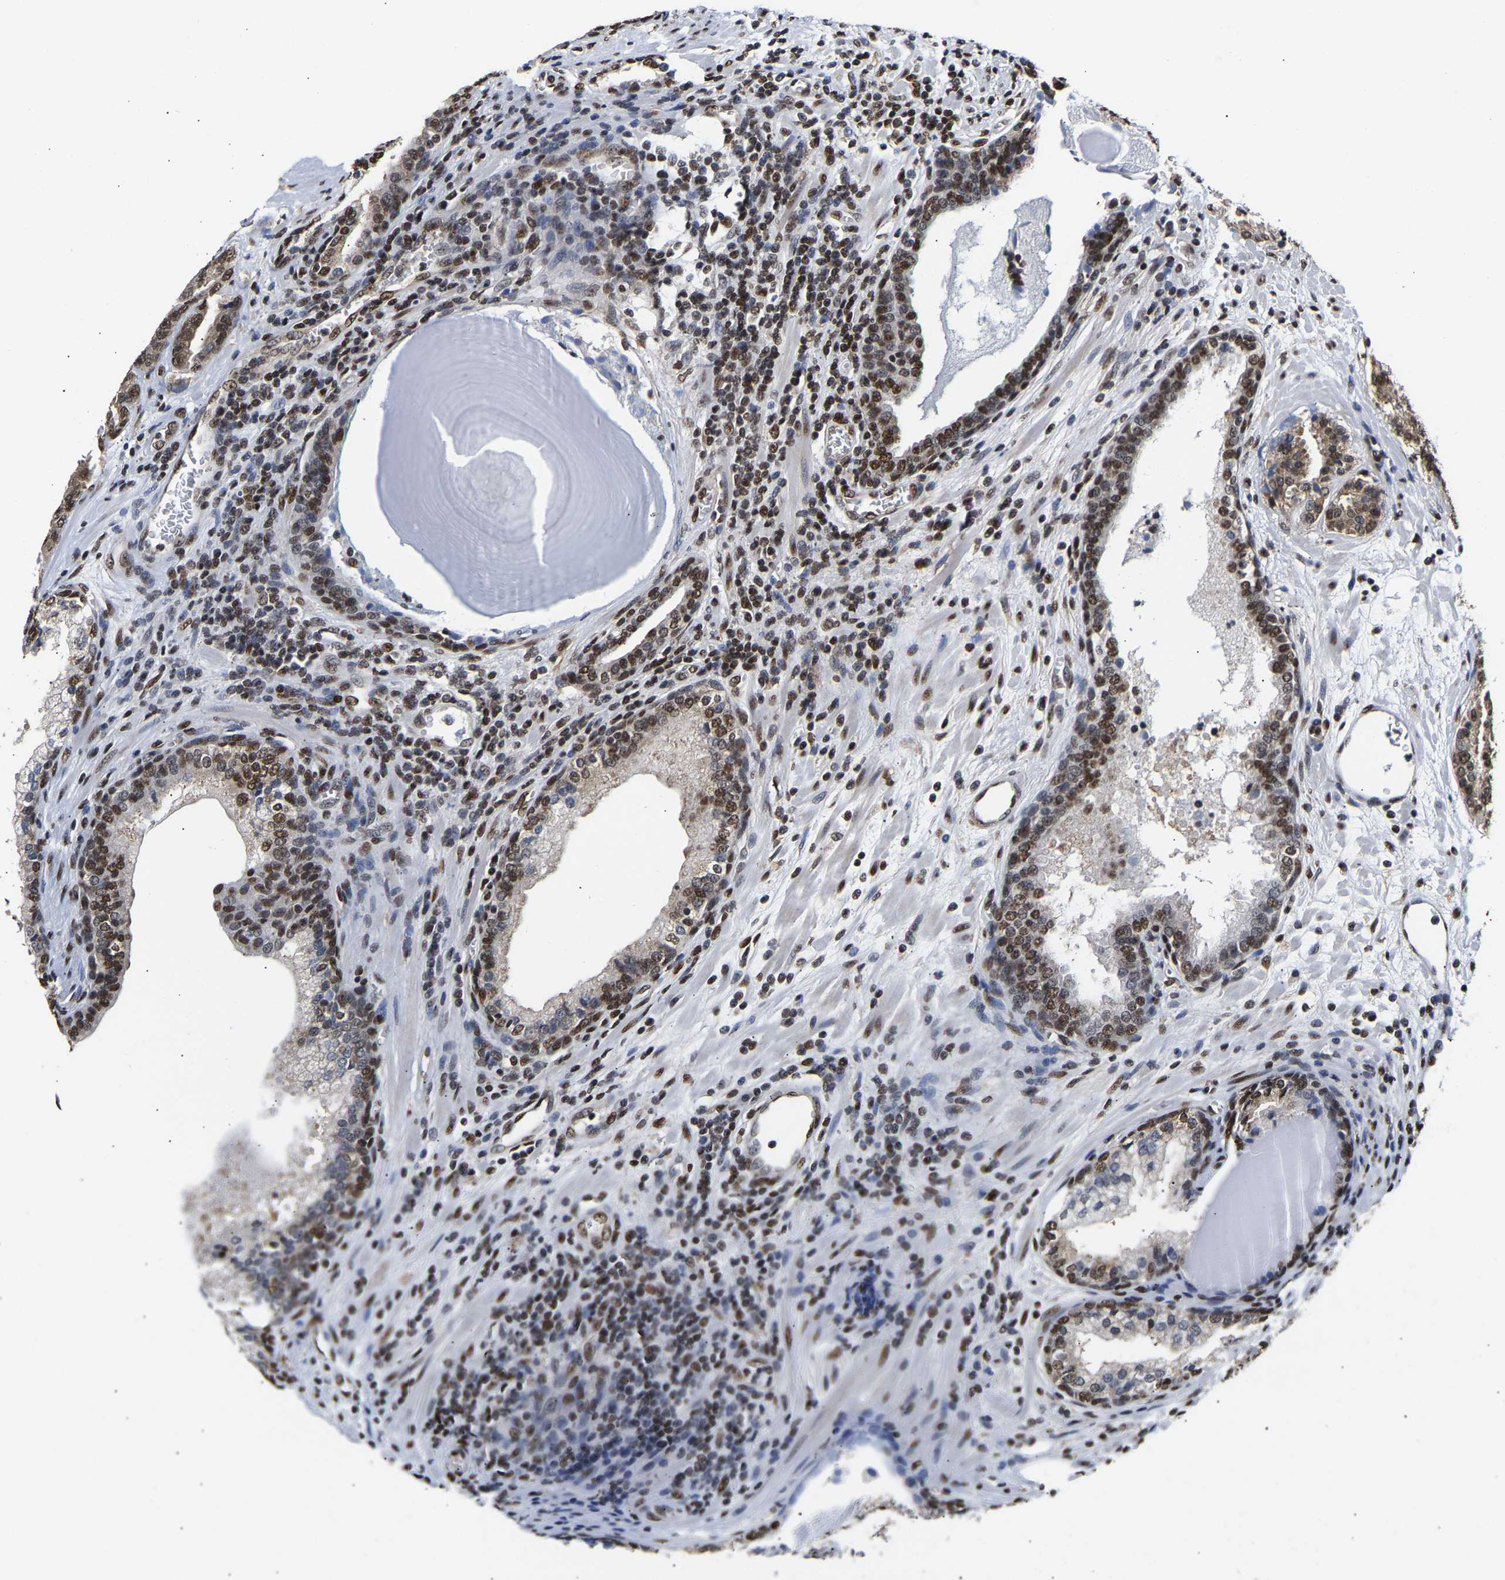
{"staining": {"intensity": "moderate", "quantity": "25%-75%", "location": "nuclear"}, "tissue": "prostate cancer", "cell_type": "Tumor cells", "image_type": "cancer", "snomed": [{"axis": "morphology", "description": "Adenocarcinoma, High grade"}, {"axis": "topography", "description": "Prostate"}], "caption": "IHC histopathology image of neoplastic tissue: adenocarcinoma (high-grade) (prostate) stained using IHC exhibits medium levels of moderate protein expression localized specifically in the nuclear of tumor cells, appearing as a nuclear brown color.", "gene": "PSIP1", "patient": {"sex": "male", "age": 60}}